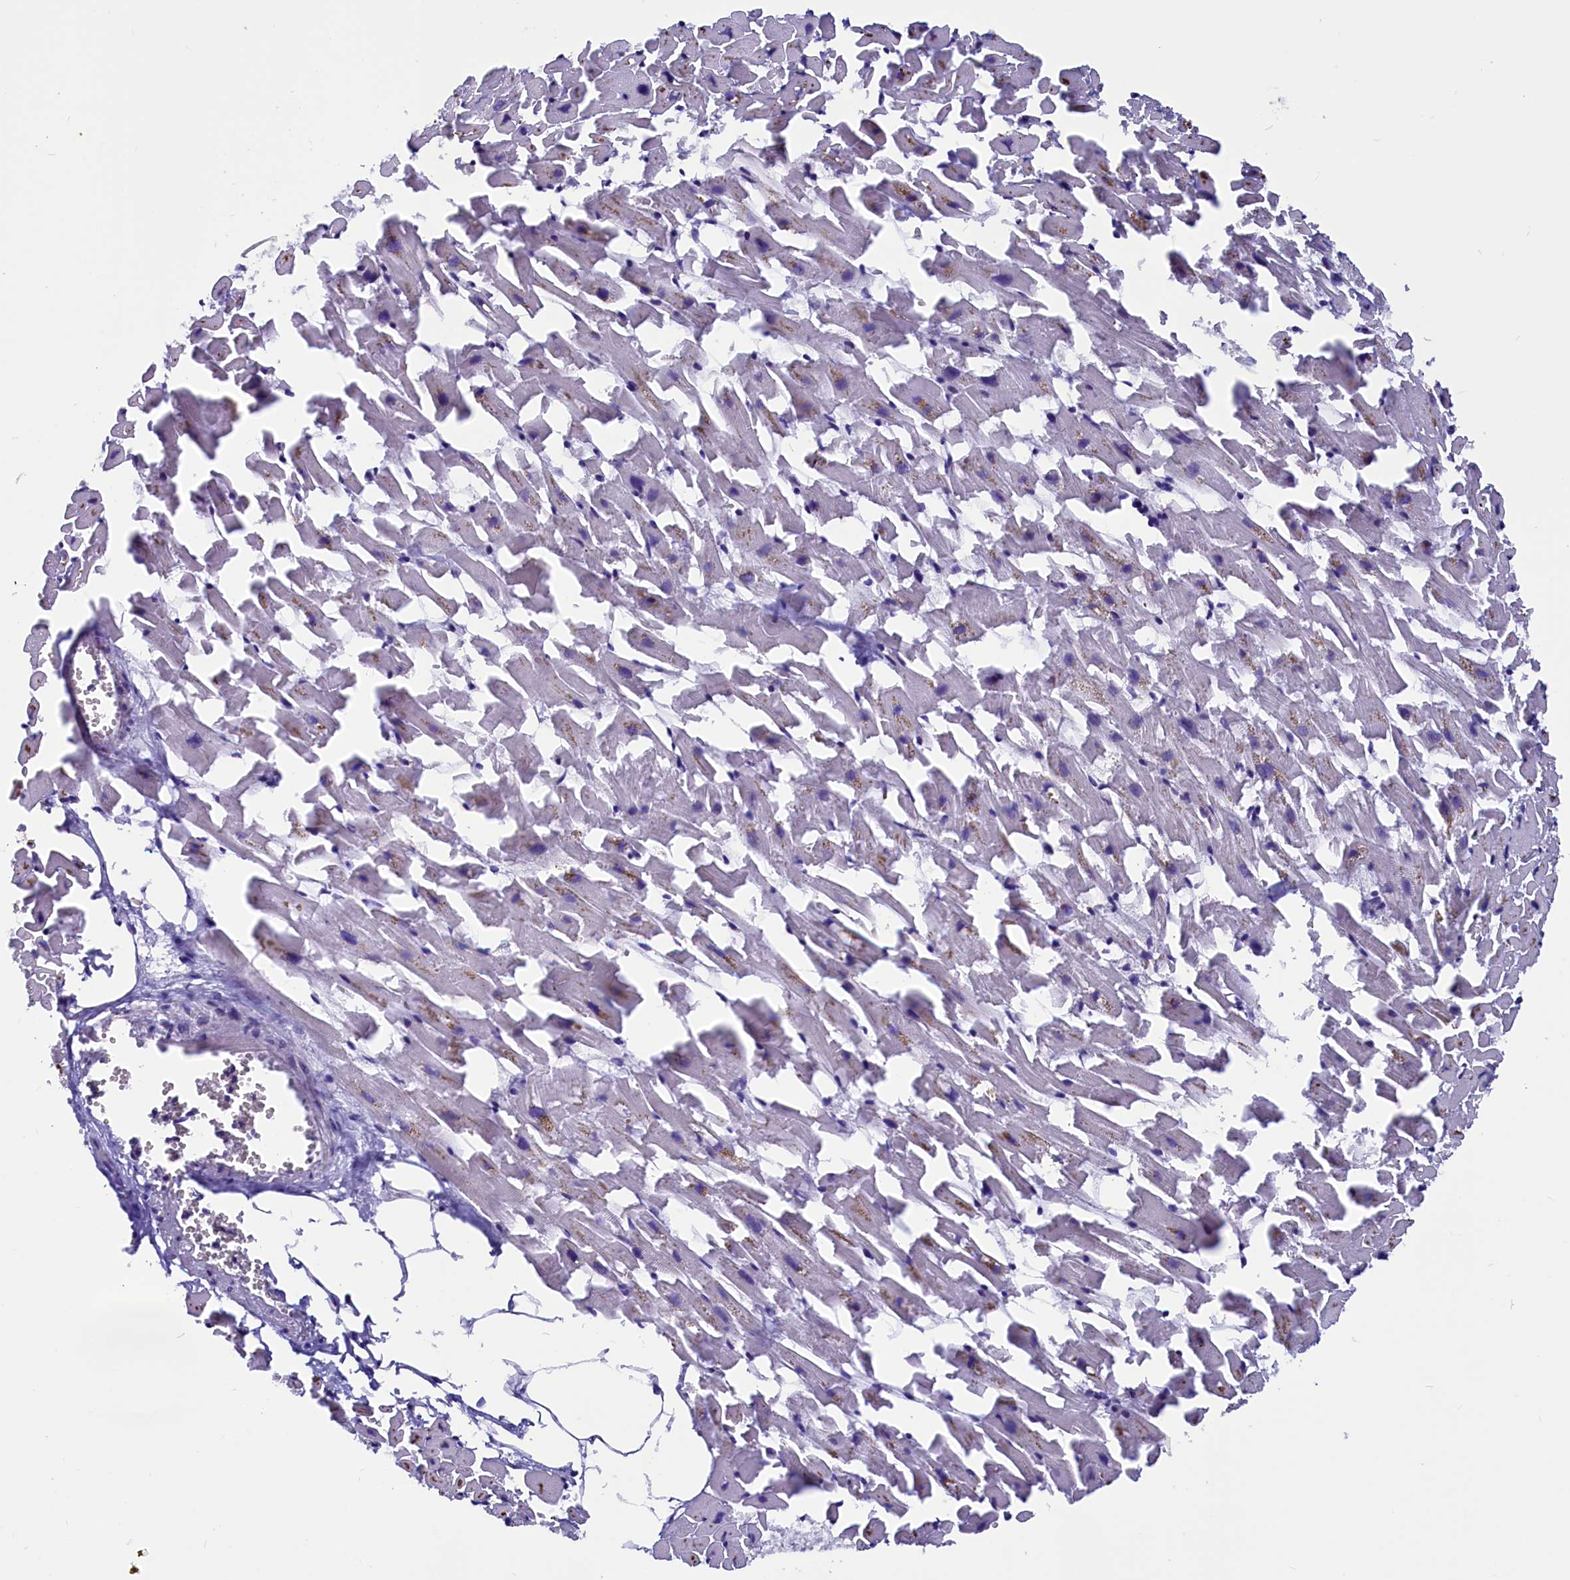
{"staining": {"intensity": "weak", "quantity": "25%-75%", "location": "cytoplasmic/membranous"}, "tissue": "heart muscle", "cell_type": "Cardiomyocytes", "image_type": "normal", "snomed": [{"axis": "morphology", "description": "Normal tissue, NOS"}, {"axis": "topography", "description": "Heart"}], "caption": "This is a micrograph of IHC staining of benign heart muscle, which shows weak staining in the cytoplasmic/membranous of cardiomyocytes.", "gene": "CCBE1", "patient": {"sex": "female", "age": 64}}